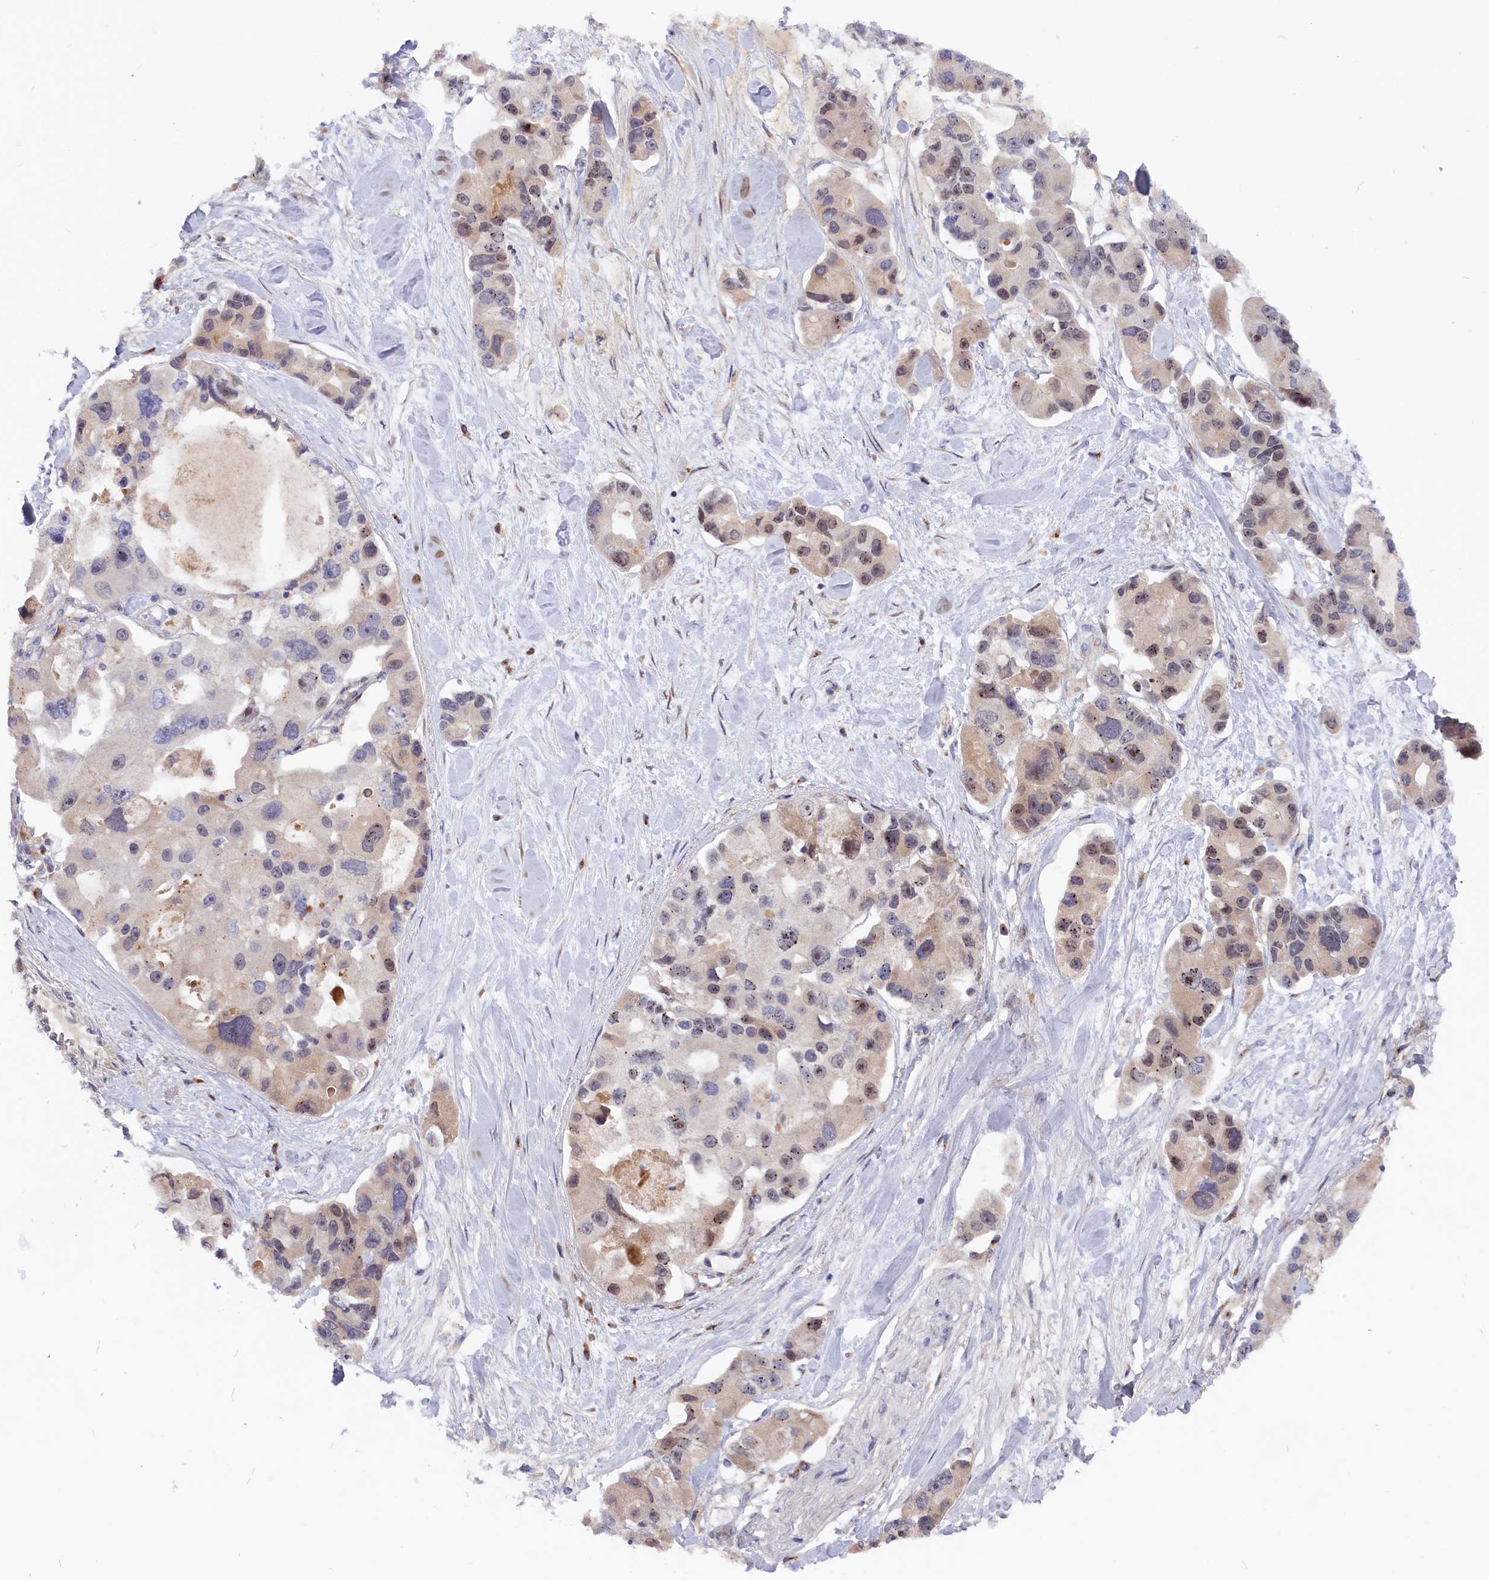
{"staining": {"intensity": "moderate", "quantity": "<25%", "location": "nuclear"}, "tissue": "lung cancer", "cell_type": "Tumor cells", "image_type": "cancer", "snomed": [{"axis": "morphology", "description": "Adenocarcinoma, NOS"}, {"axis": "topography", "description": "Lung"}], "caption": "Immunohistochemistry (IHC) of lung cancer reveals low levels of moderate nuclear expression in approximately <25% of tumor cells. (DAB IHC, brown staining for protein, blue staining for nuclei).", "gene": "CHST12", "patient": {"sex": "female", "age": 54}}